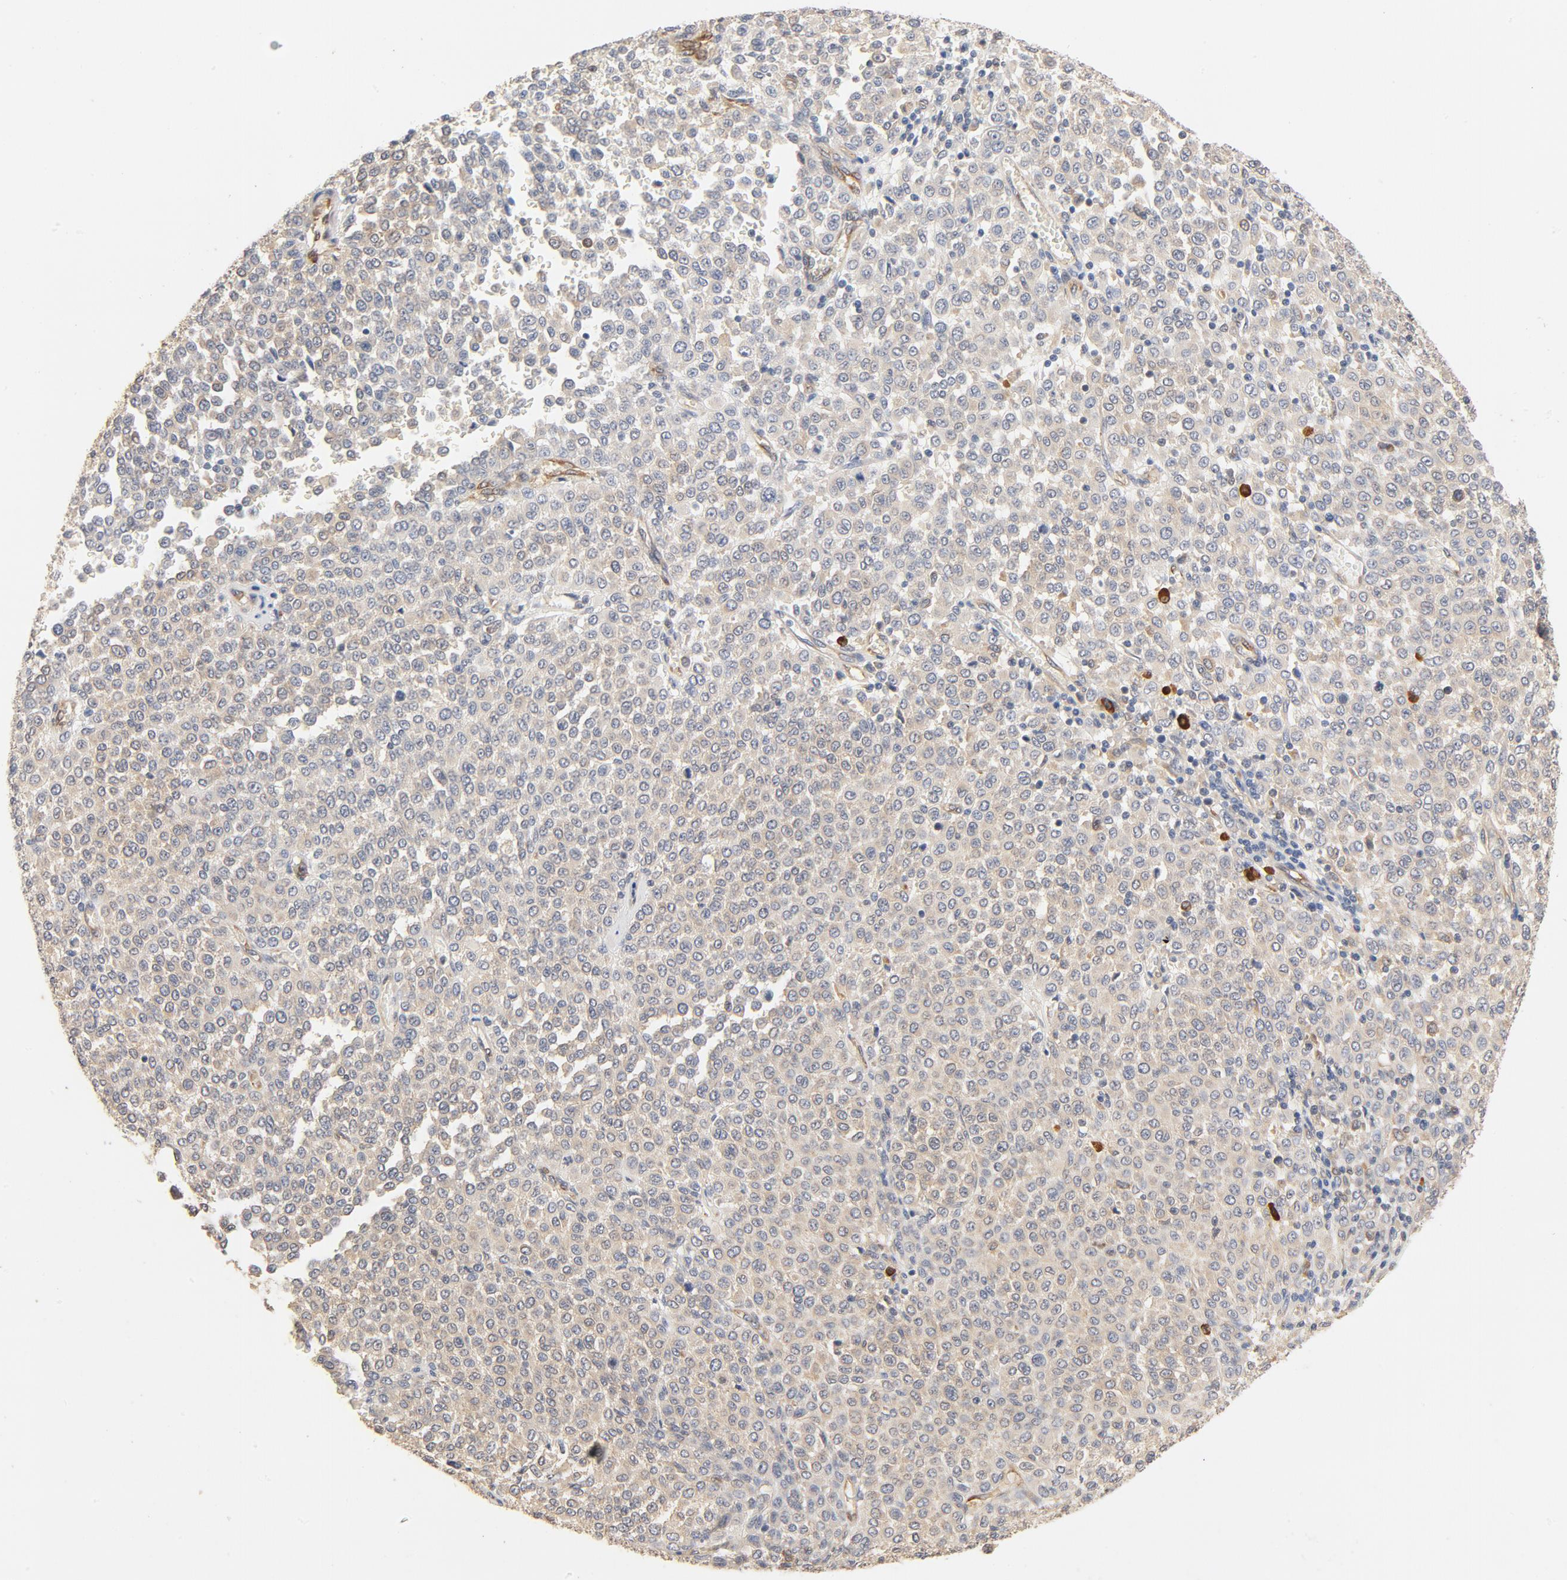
{"staining": {"intensity": "weak", "quantity": ">75%", "location": "cytoplasmic/membranous"}, "tissue": "melanoma", "cell_type": "Tumor cells", "image_type": "cancer", "snomed": [{"axis": "morphology", "description": "Malignant melanoma, Metastatic site"}, {"axis": "topography", "description": "Pancreas"}], "caption": "A histopathology image of human malignant melanoma (metastatic site) stained for a protein exhibits weak cytoplasmic/membranous brown staining in tumor cells.", "gene": "UBE2J1", "patient": {"sex": "female", "age": 30}}